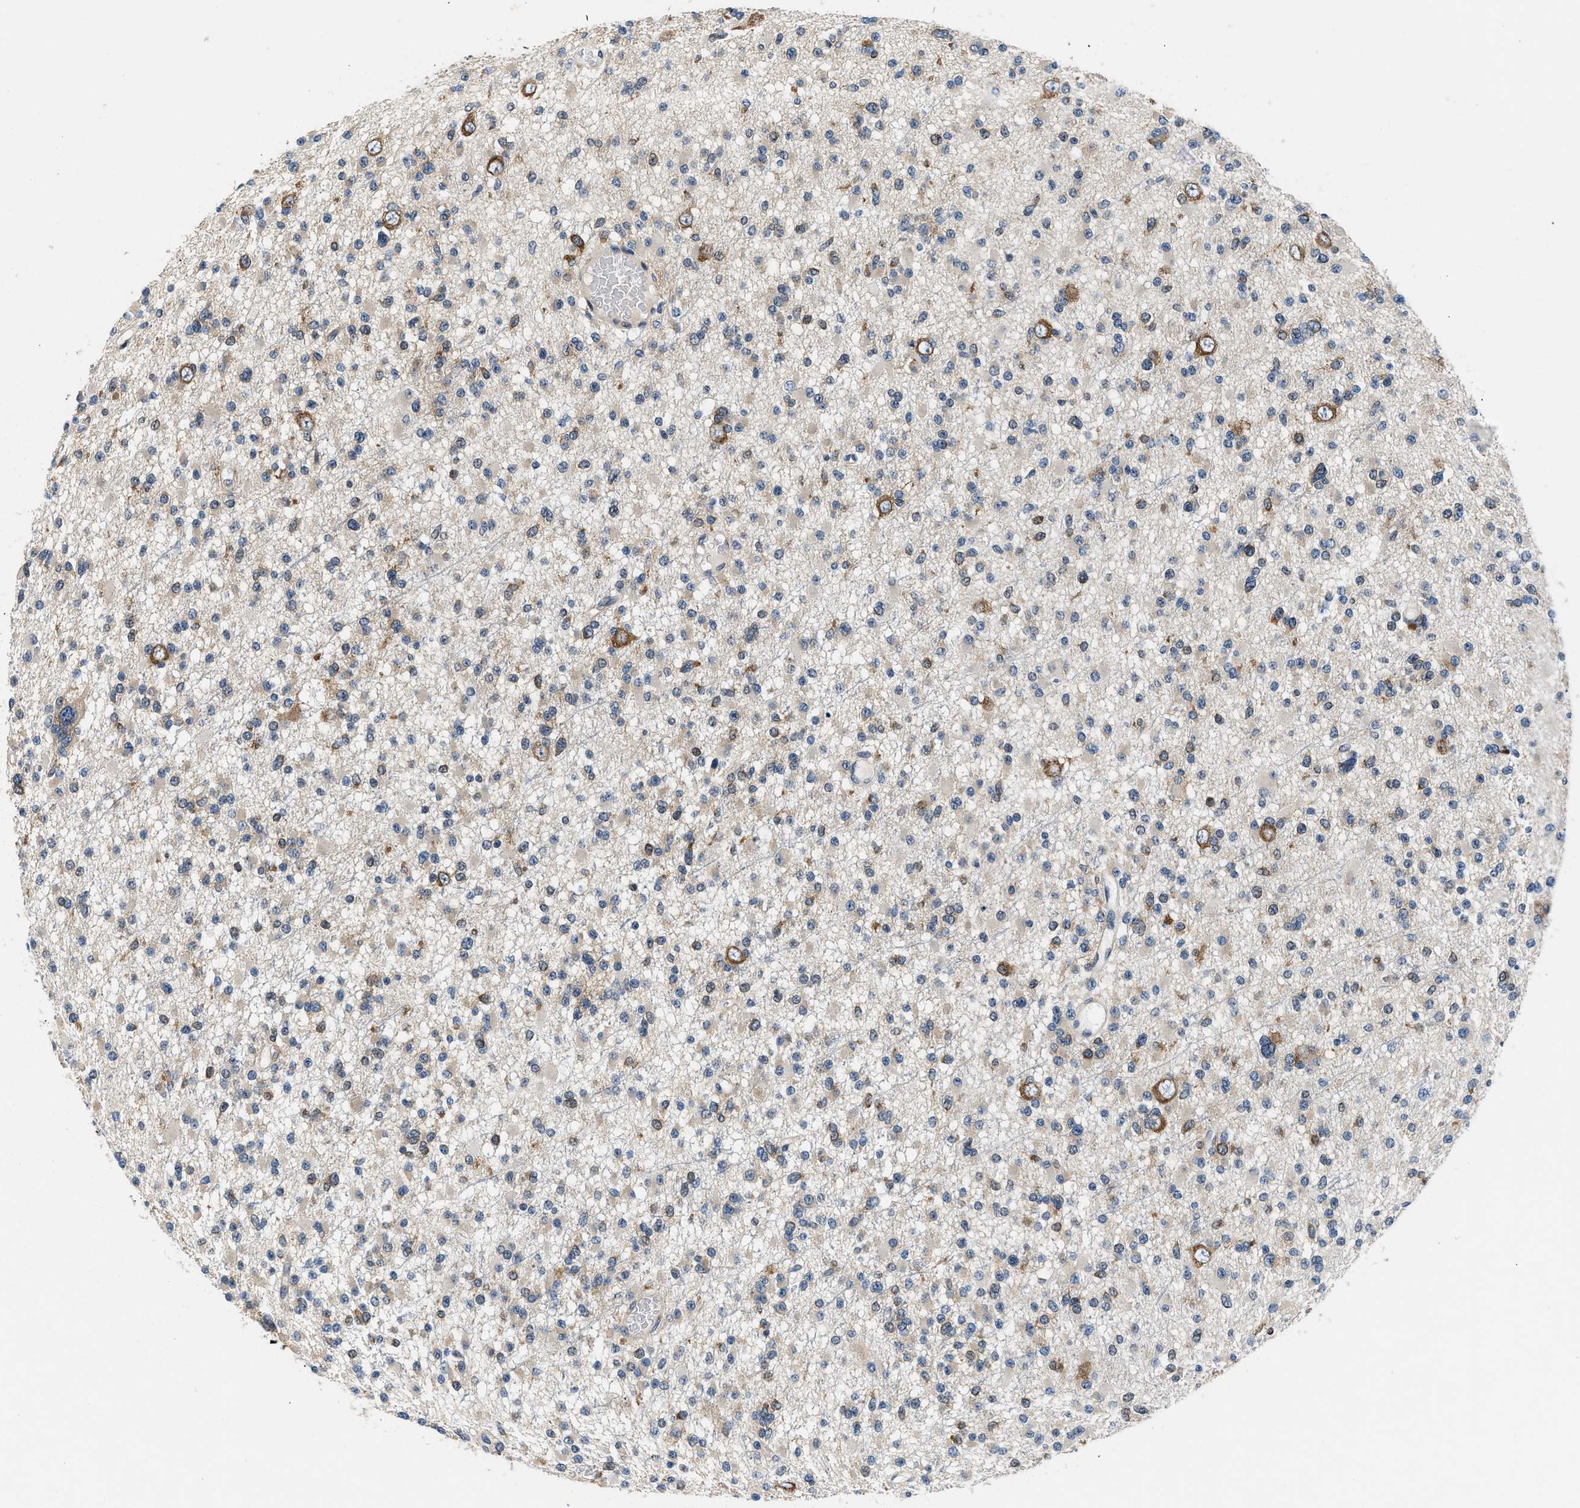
{"staining": {"intensity": "weak", "quantity": "<25%", "location": "cytoplasmic/membranous"}, "tissue": "glioma", "cell_type": "Tumor cells", "image_type": "cancer", "snomed": [{"axis": "morphology", "description": "Glioma, malignant, Low grade"}, {"axis": "topography", "description": "Brain"}], "caption": "Immunohistochemical staining of malignant glioma (low-grade) reveals no significant staining in tumor cells. (Brightfield microscopy of DAB IHC at high magnification).", "gene": "PA2G4", "patient": {"sex": "female", "age": 22}}